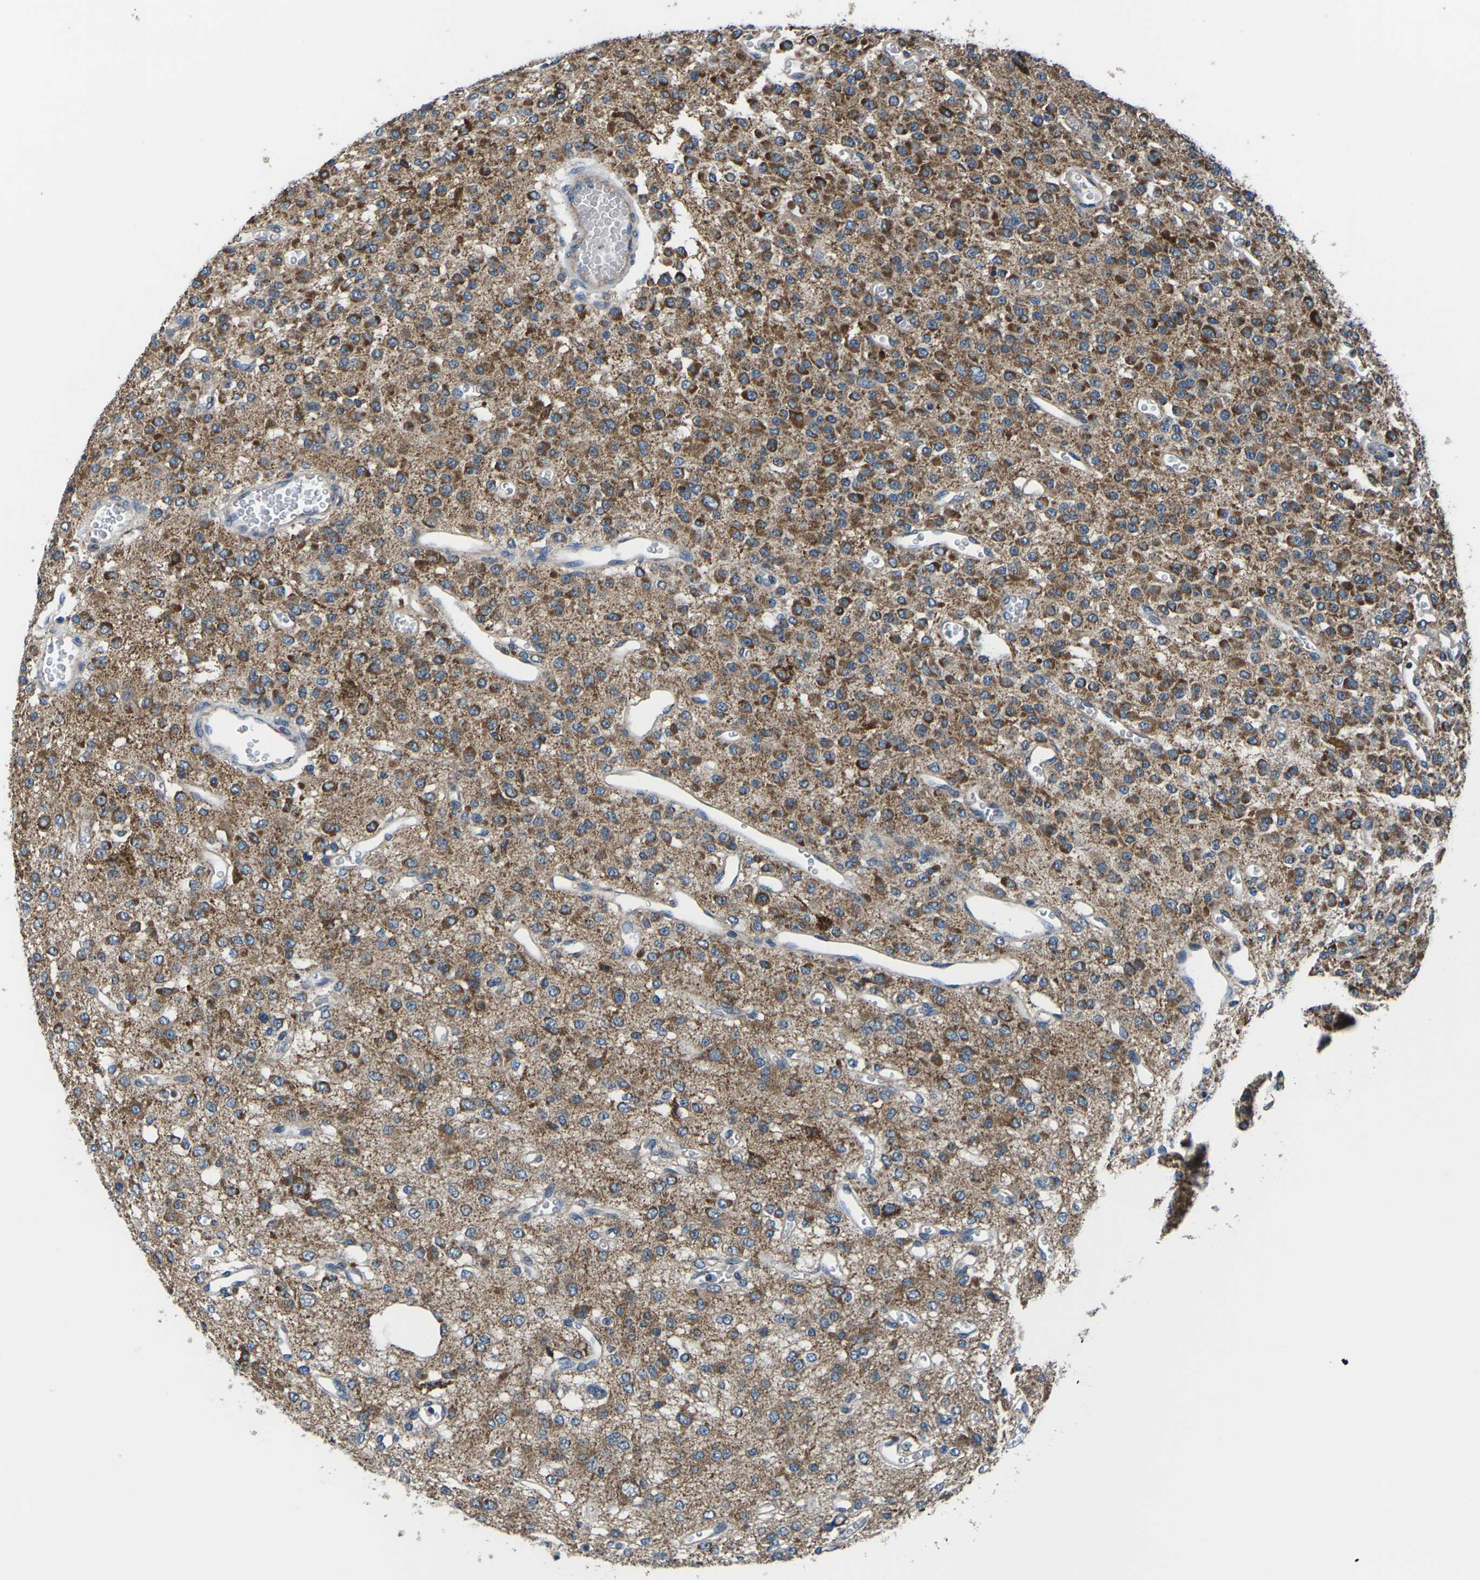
{"staining": {"intensity": "moderate", "quantity": ">75%", "location": "cytoplasmic/membranous"}, "tissue": "glioma", "cell_type": "Tumor cells", "image_type": "cancer", "snomed": [{"axis": "morphology", "description": "Glioma, malignant, Low grade"}, {"axis": "topography", "description": "Brain"}], "caption": "Brown immunohistochemical staining in human glioma shows moderate cytoplasmic/membranous staining in about >75% of tumor cells.", "gene": "GABRP", "patient": {"sex": "male", "age": 38}}